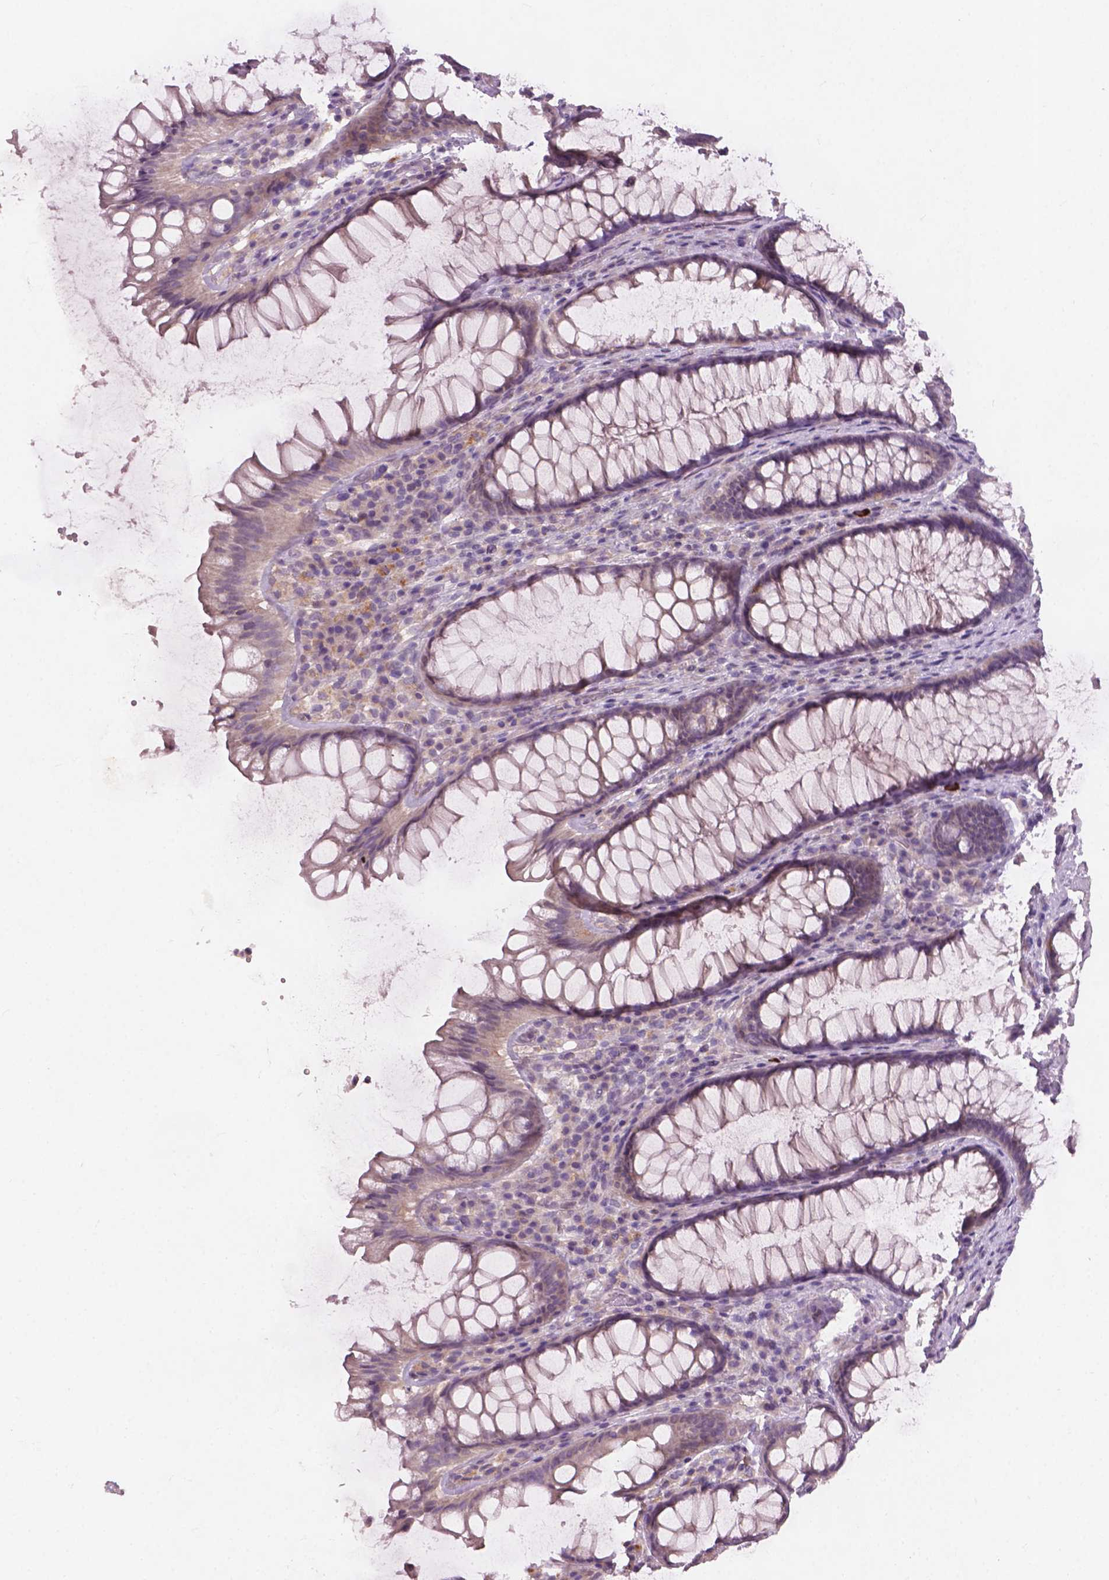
{"staining": {"intensity": "negative", "quantity": "none", "location": "none"}, "tissue": "rectum", "cell_type": "Glandular cells", "image_type": "normal", "snomed": [{"axis": "morphology", "description": "Normal tissue, NOS"}, {"axis": "topography", "description": "Rectum"}], "caption": "IHC of normal human rectum displays no positivity in glandular cells.", "gene": "KRT17", "patient": {"sex": "male", "age": 72}}